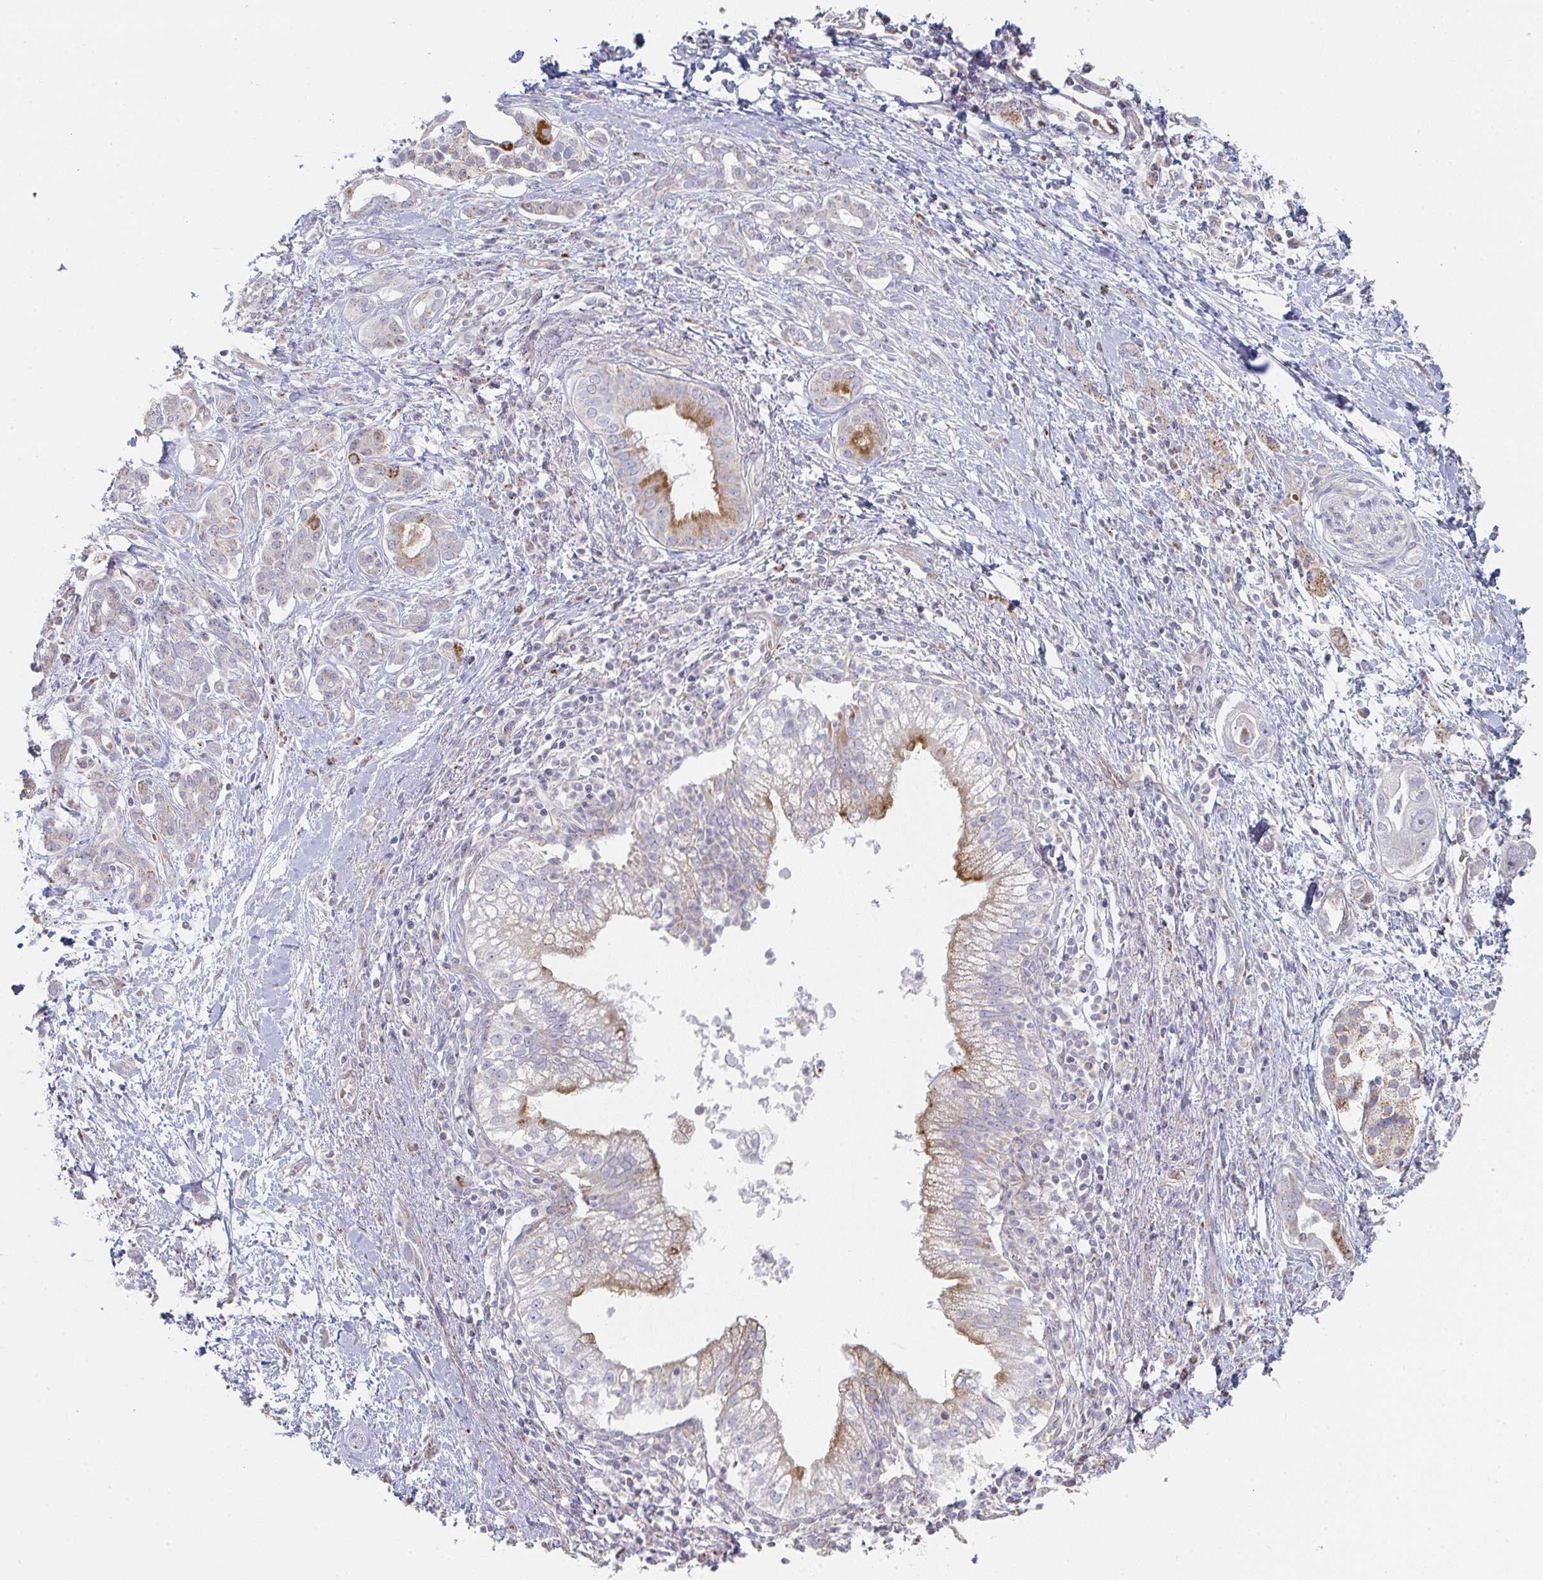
{"staining": {"intensity": "moderate", "quantity": "<25%", "location": "cytoplasmic/membranous"}, "tissue": "pancreatic cancer", "cell_type": "Tumor cells", "image_type": "cancer", "snomed": [{"axis": "morphology", "description": "Adenocarcinoma, NOS"}, {"axis": "topography", "description": "Pancreas"}], "caption": "Immunohistochemistry staining of pancreatic adenocarcinoma, which reveals low levels of moderate cytoplasmic/membranous staining in about <25% of tumor cells indicating moderate cytoplasmic/membranous protein staining. The staining was performed using DAB (3,3'-diaminobenzidine) (brown) for protein detection and nuclei were counterstained in hematoxylin (blue).", "gene": "ZNF526", "patient": {"sex": "male", "age": 70}}